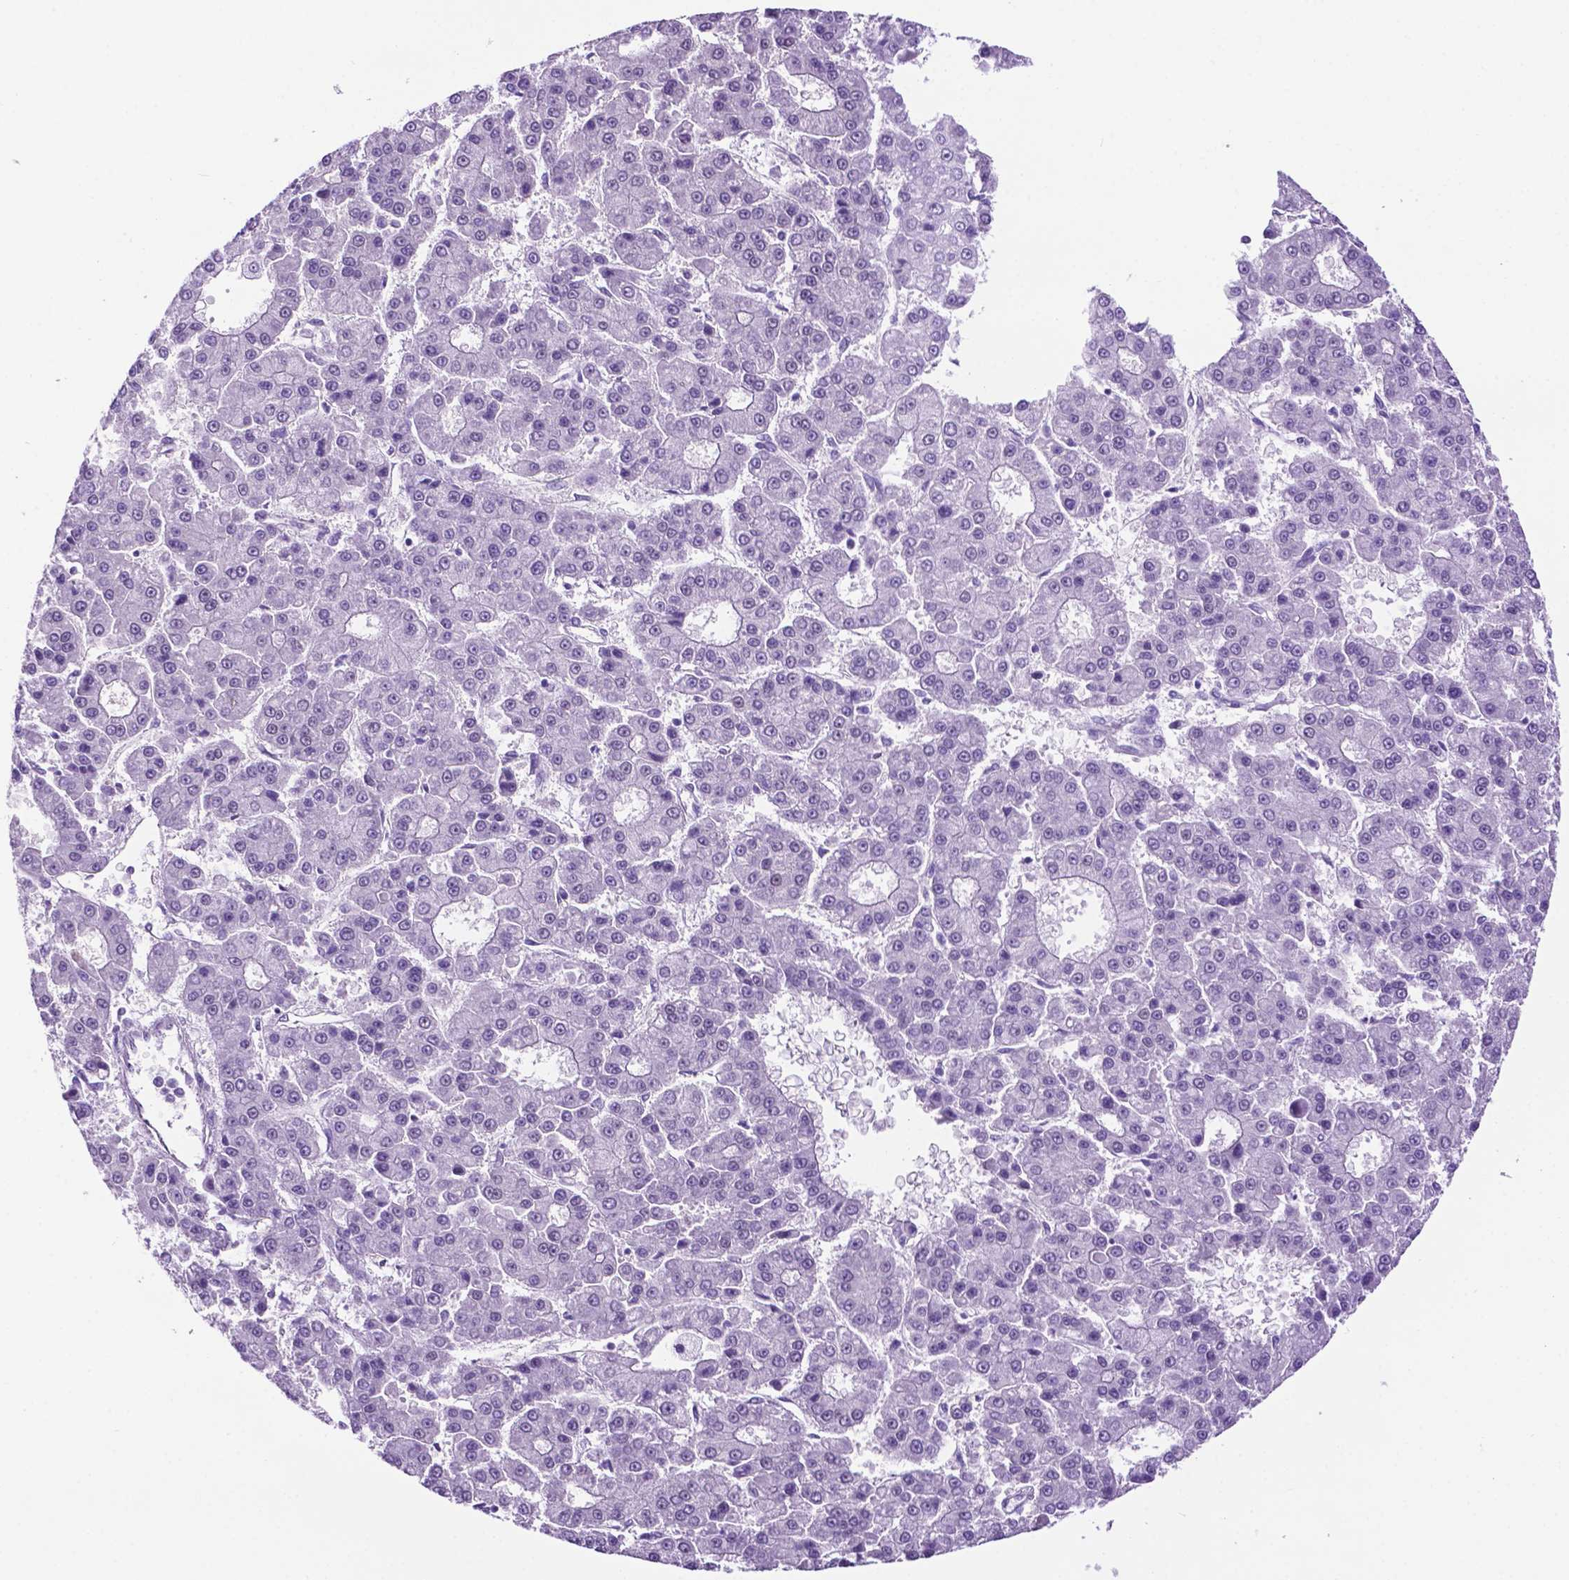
{"staining": {"intensity": "negative", "quantity": "none", "location": "none"}, "tissue": "liver cancer", "cell_type": "Tumor cells", "image_type": "cancer", "snomed": [{"axis": "morphology", "description": "Carcinoma, Hepatocellular, NOS"}, {"axis": "topography", "description": "Liver"}], "caption": "Immunohistochemical staining of hepatocellular carcinoma (liver) reveals no significant positivity in tumor cells. (DAB (3,3'-diaminobenzidine) IHC with hematoxylin counter stain).", "gene": "TACSTD2", "patient": {"sex": "male", "age": 70}}